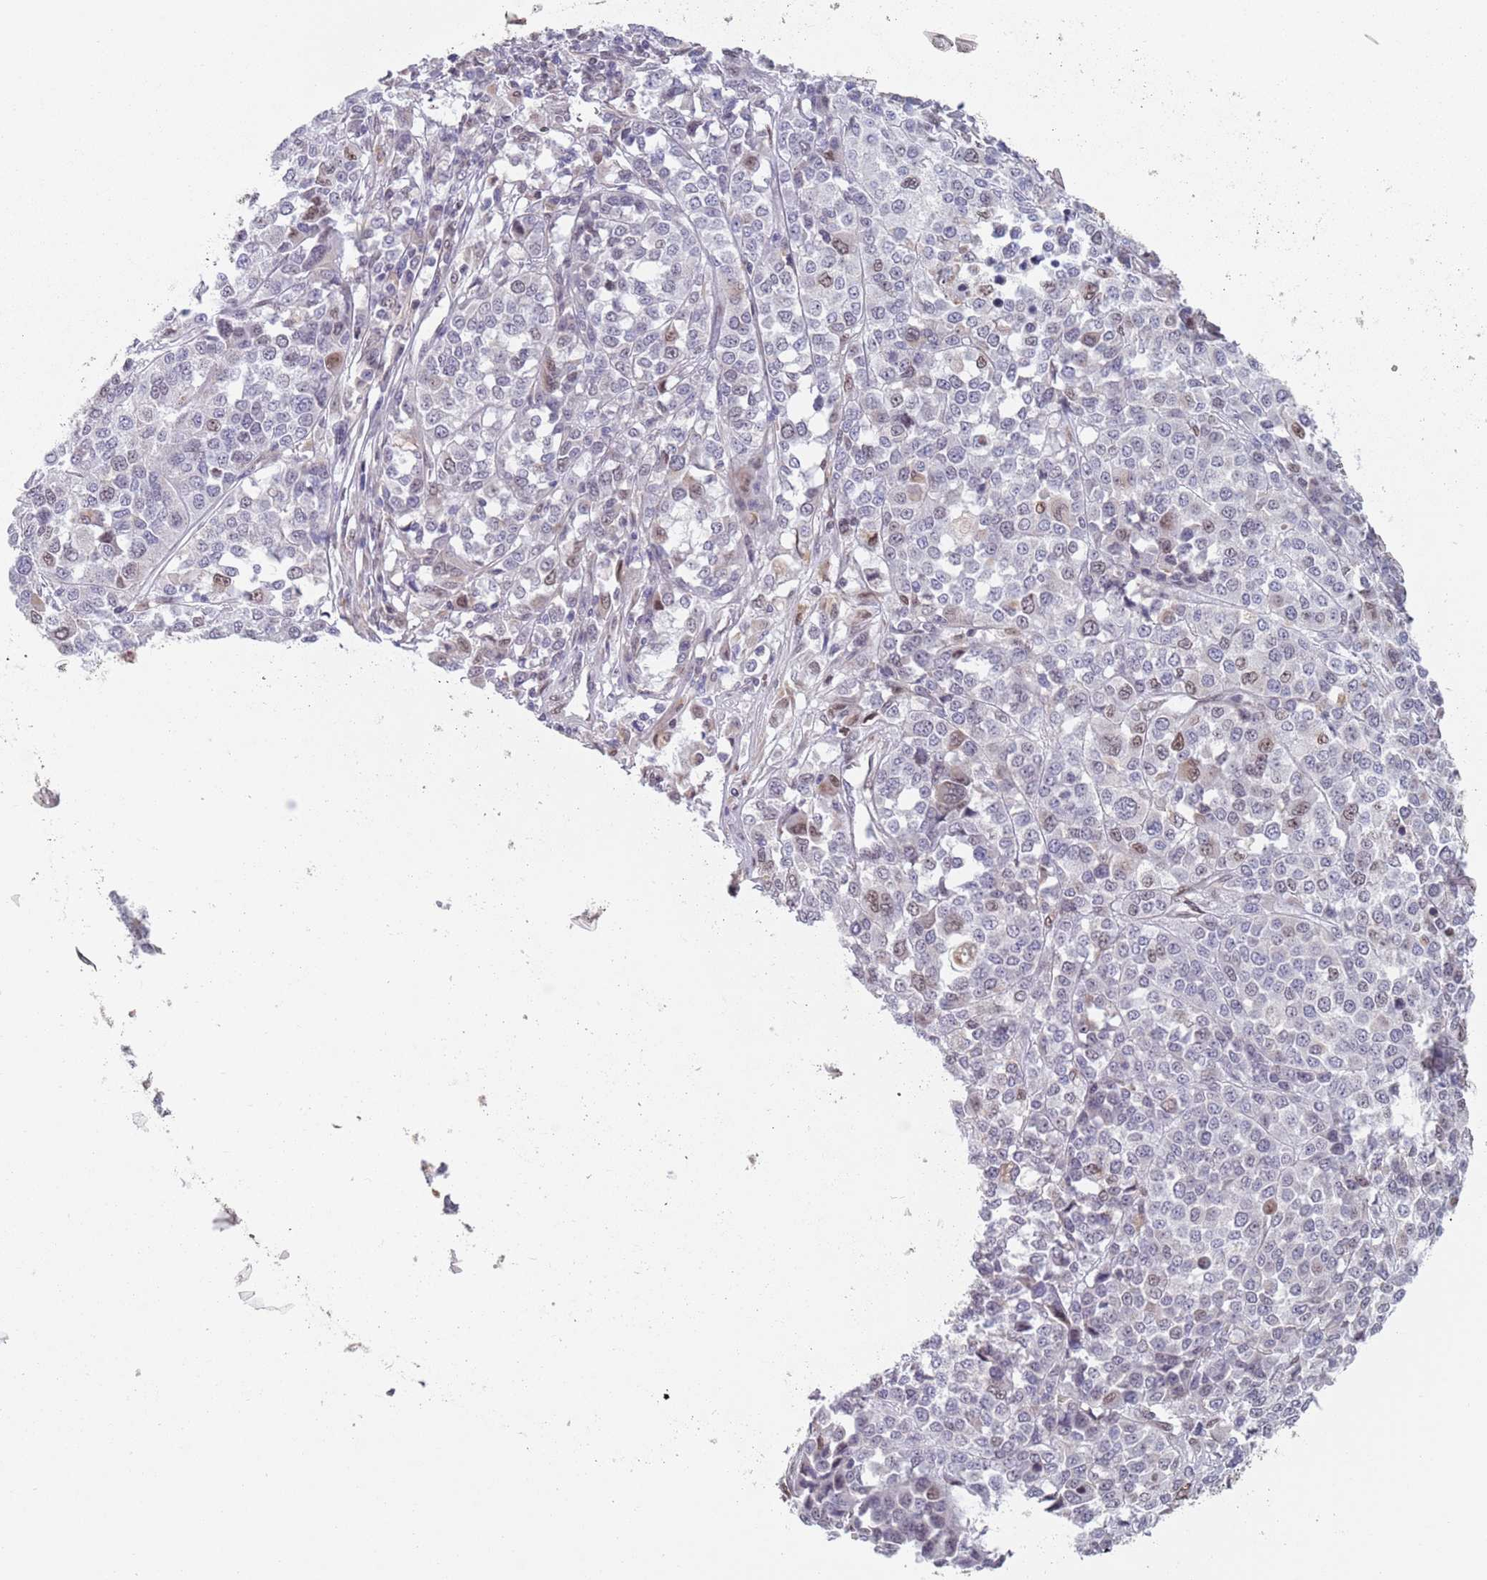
{"staining": {"intensity": "weak", "quantity": "<25%", "location": "nuclear"}, "tissue": "melanoma", "cell_type": "Tumor cells", "image_type": "cancer", "snomed": [{"axis": "morphology", "description": "Malignant melanoma, Metastatic site"}, {"axis": "topography", "description": "Lymph node"}], "caption": "Immunohistochemistry histopathology image of neoplastic tissue: melanoma stained with DAB (3,3'-diaminobenzidine) shows no significant protein staining in tumor cells. (DAB immunohistochemistry (IHC) with hematoxylin counter stain).", "gene": "MFSD12", "patient": {"sex": "male", "age": 44}}